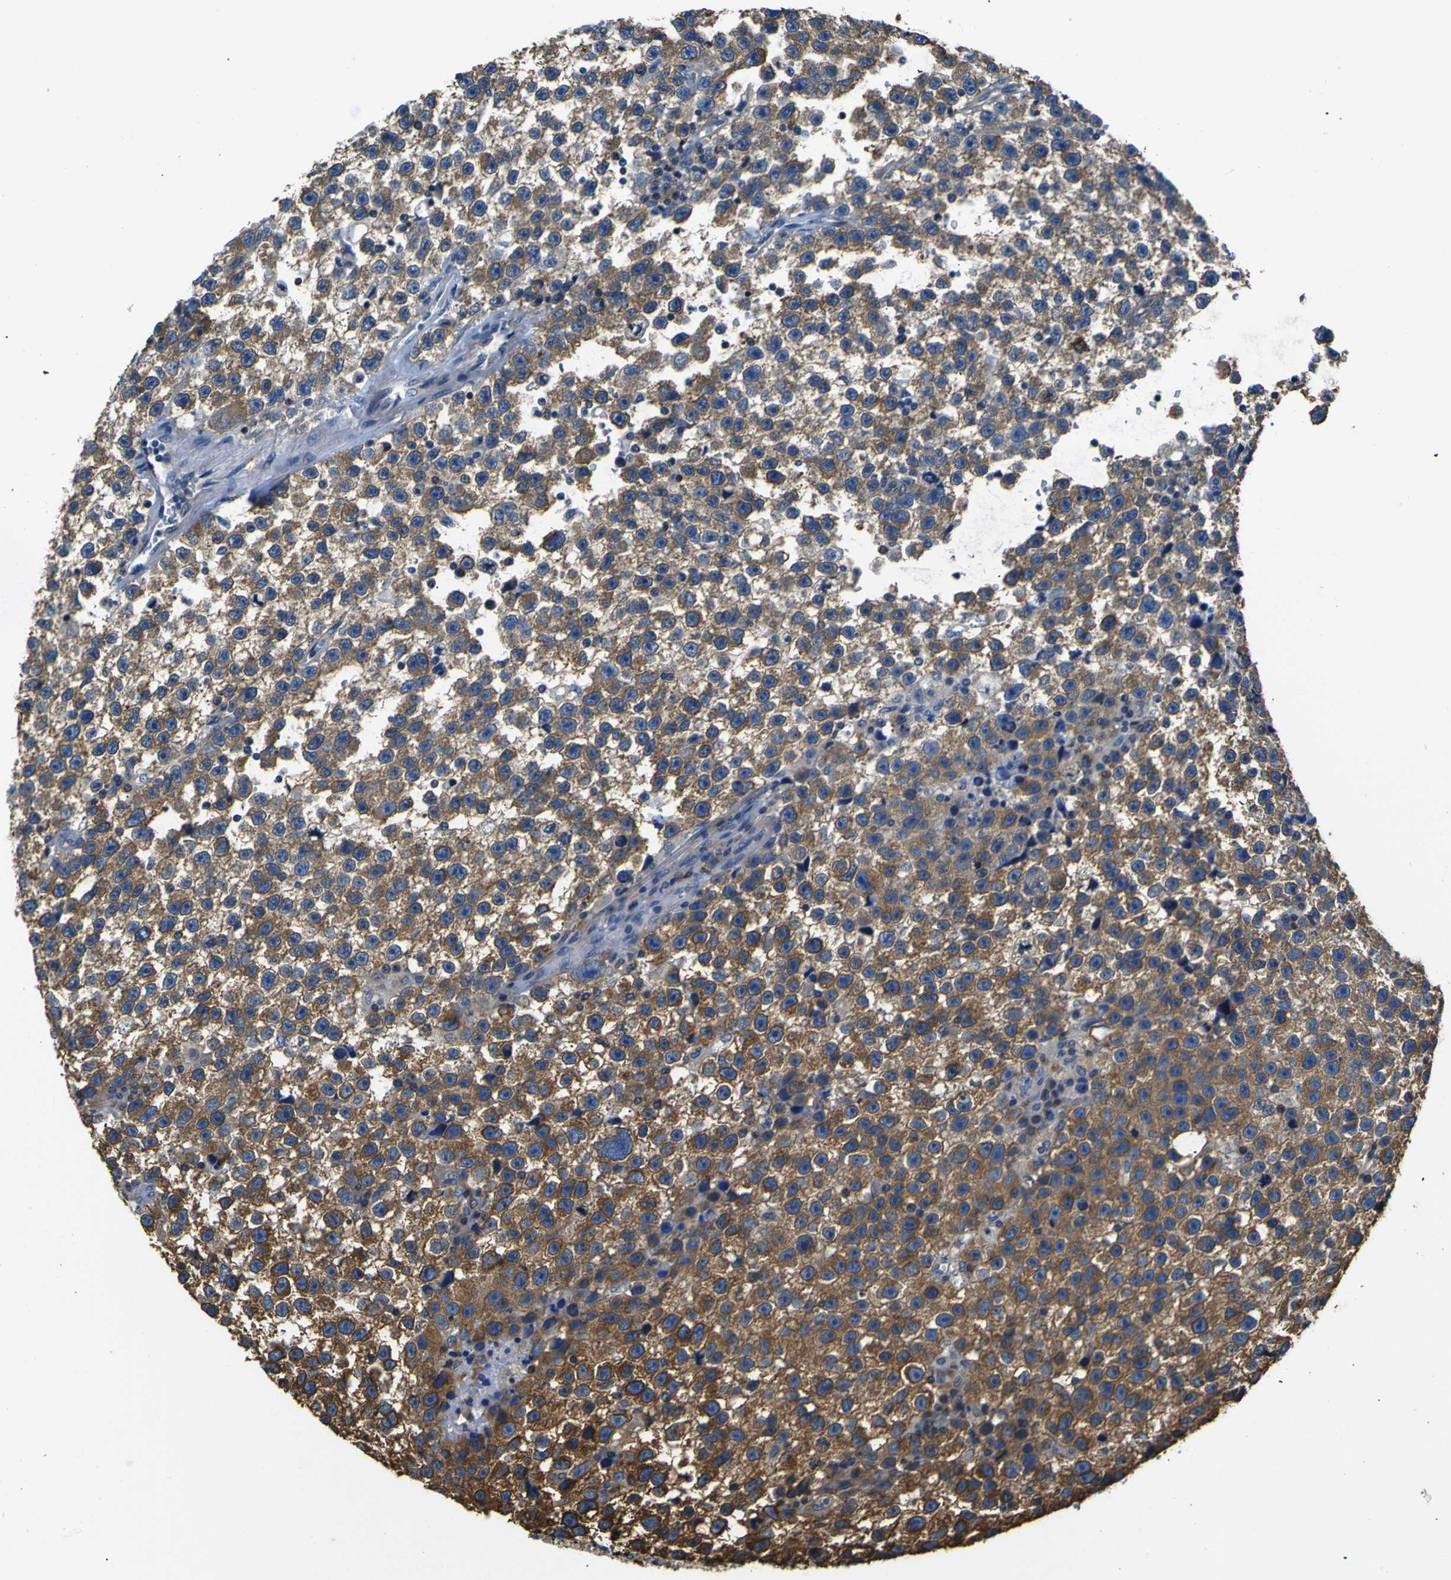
{"staining": {"intensity": "moderate", "quantity": ">75%", "location": "cytoplasmic/membranous"}, "tissue": "testis cancer", "cell_type": "Tumor cells", "image_type": "cancer", "snomed": [{"axis": "morphology", "description": "Seminoma, NOS"}, {"axis": "topography", "description": "Testis"}], "caption": "Tumor cells demonstrate medium levels of moderate cytoplasmic/membranous positivity in about >75% of cells in human testis cancer (seminoma).", "gene": "TUBB", "patient": {"sex": "male", "age": 33}}